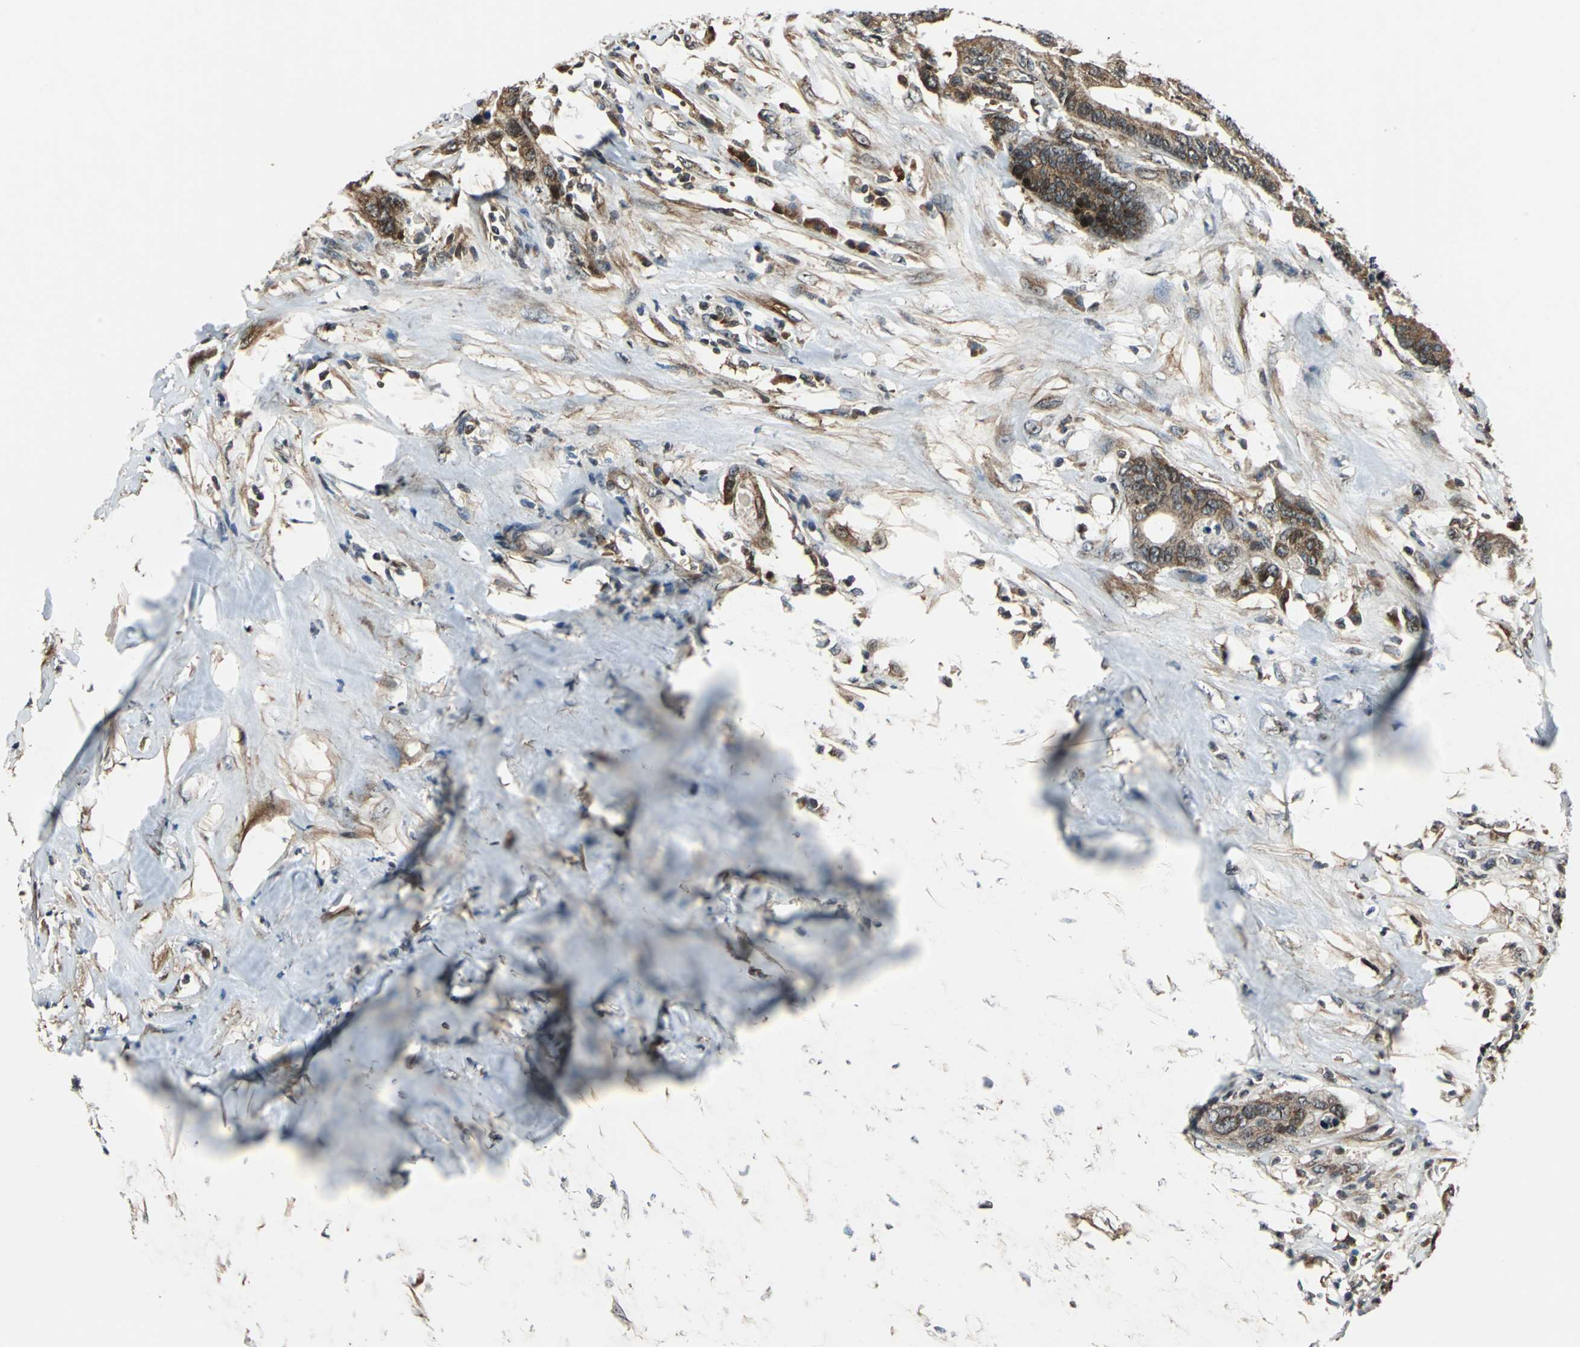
{"staining": {"intensity": "moderate", "quantity": "25%-75%", "location": "cytoplasmic/membranous"}, "tissue": "colorectal cancer", "cell_type": "Tumor cells", "image_type": "cancer", "snomed": [{"axis": "morphology", "description": "Adenocarcinoma, NOS"}, {"axis": "topography", "description": "Rectum"}], "caption": "Adenocarcinoma (colorectal) tissue shows moderate cytoplasmic/membranous expression in approximately 25%-75% of tumor cells", "gene": "AATF", "patient": {"sex": "male", "age": 55}}